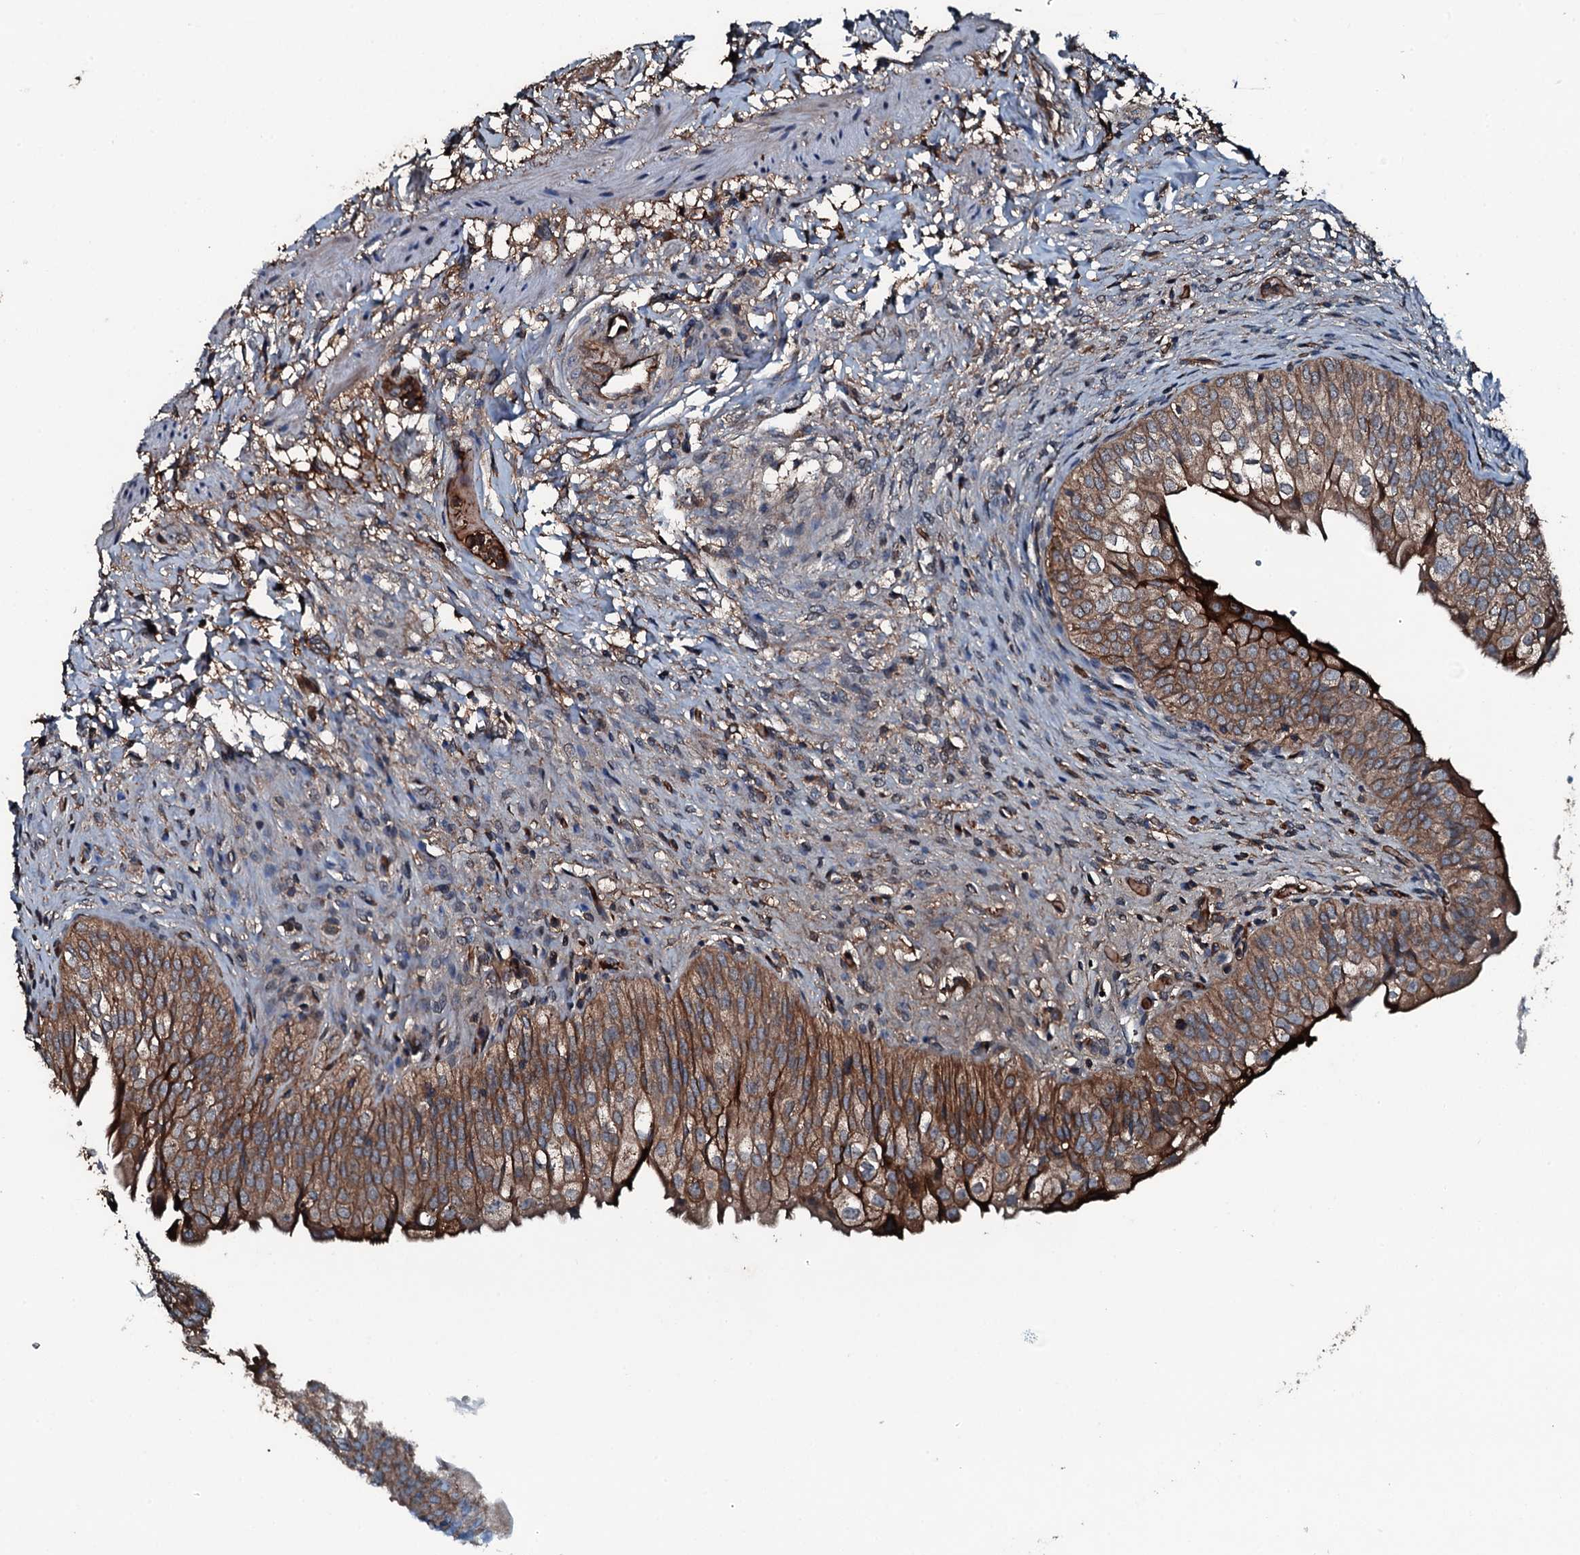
{"staining": {"intensity": "moderate", "quantity": ">75%", "location": "cytoplasmic/membranous"}, "tissue": "urinary bladder", "cell_type": "Urothelial cells", "image_type": "normal", "snomed": [{"axis": "morphology", "description": "Normal tissue, NOS"}, {"axis": "topography", "description": "Urinary bladder"}], "caption": "Moderate cytoplasmic/membranous expression for a protein is seen in approximately >75% of urothelial cells of unremarkable urinary bladder using immunohistochemistry.", "gene": "TRIM7", "patient": {"sex": "male", "age": 55}}